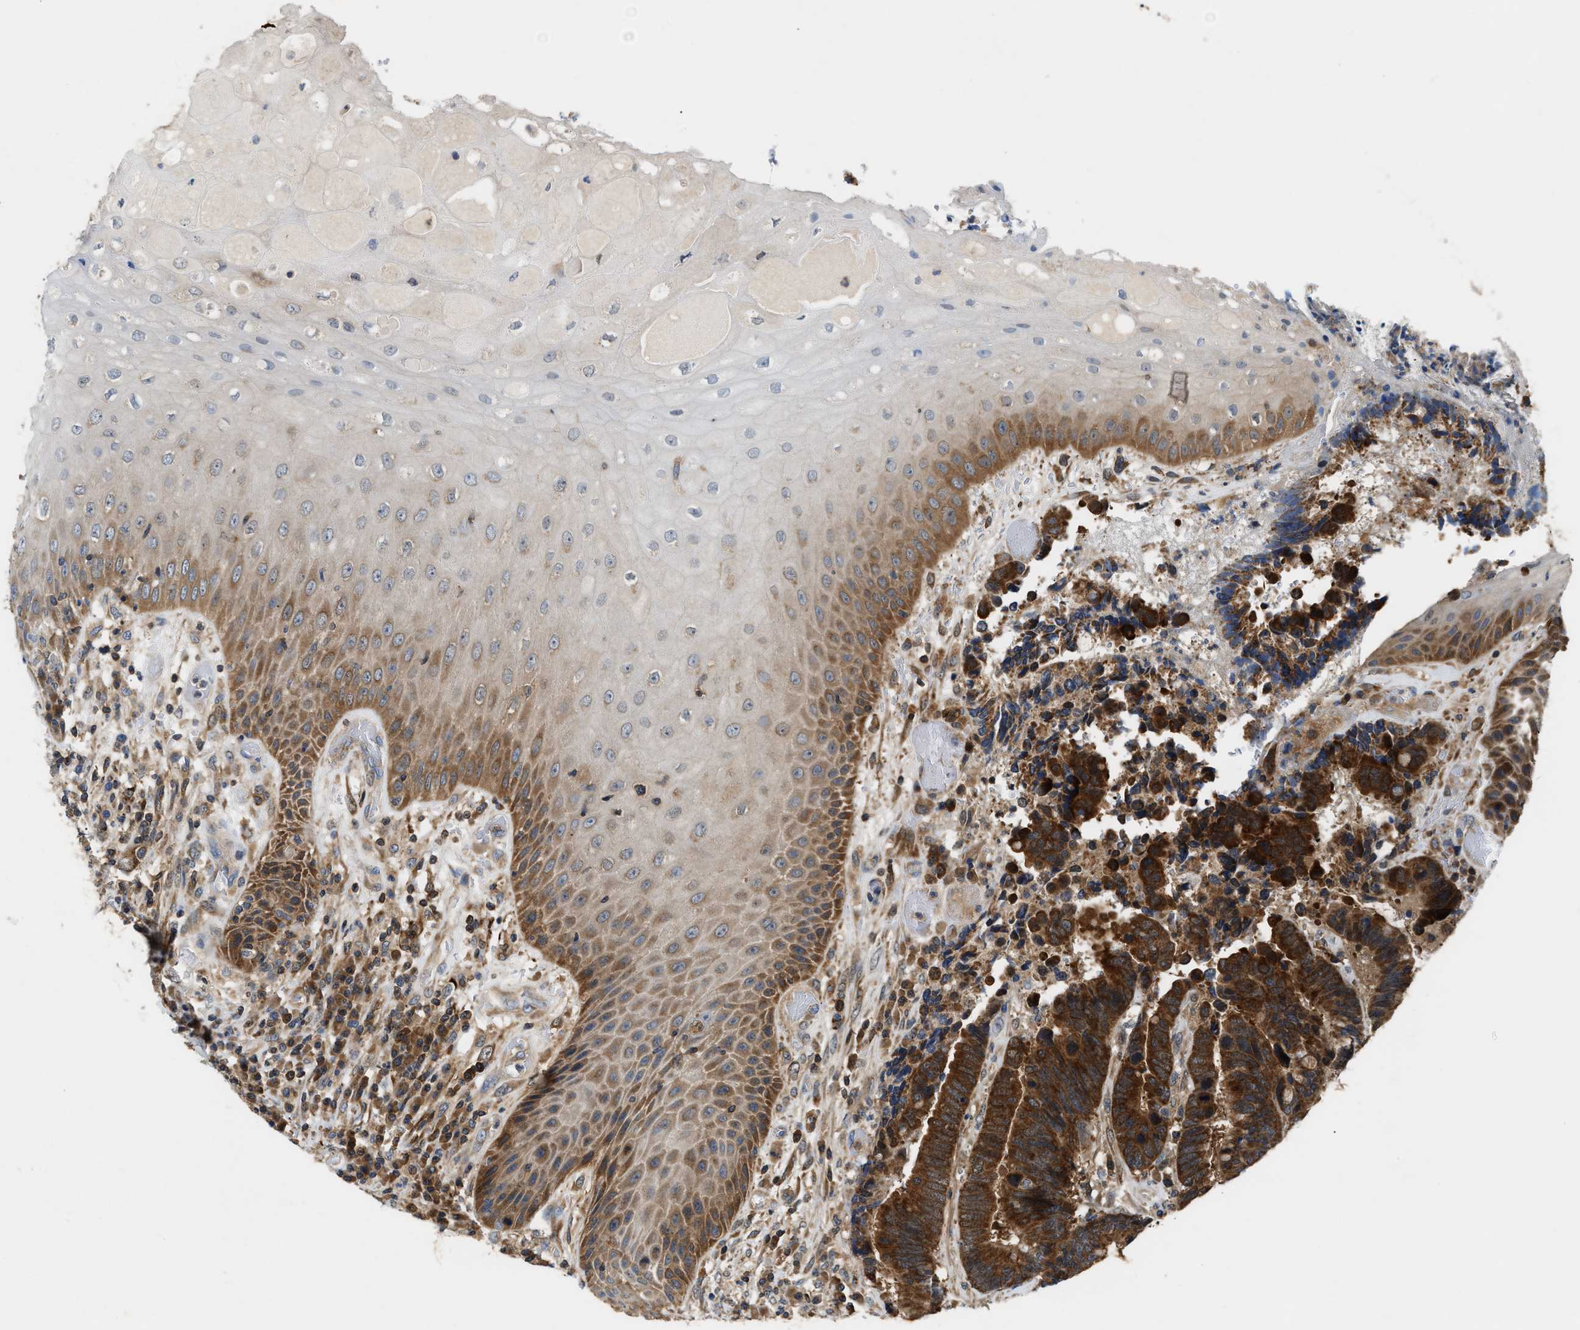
{"staining": {"intensity": "strong", "quantity": ">75%", "location": "cytoplasmic/membranous"}, "tissue": "colorectal cancer", "cell_type": "Tumor cells", "image_type": "cancer", "snomed": [{"axis": "morphology", "description": "Adenocarcinoma, NOS"}, {"axis": "topography", "description": "Rectum"}, {"axis": "topography", "description": "Anal"}], "caption": "This is an image of IHC staining of colorectal cancer, which shows strong expression in the cytoplasmic/membranous of tumor cells.", "gene": "CCM2", "patient": {"sex": "female", "age": 89}}